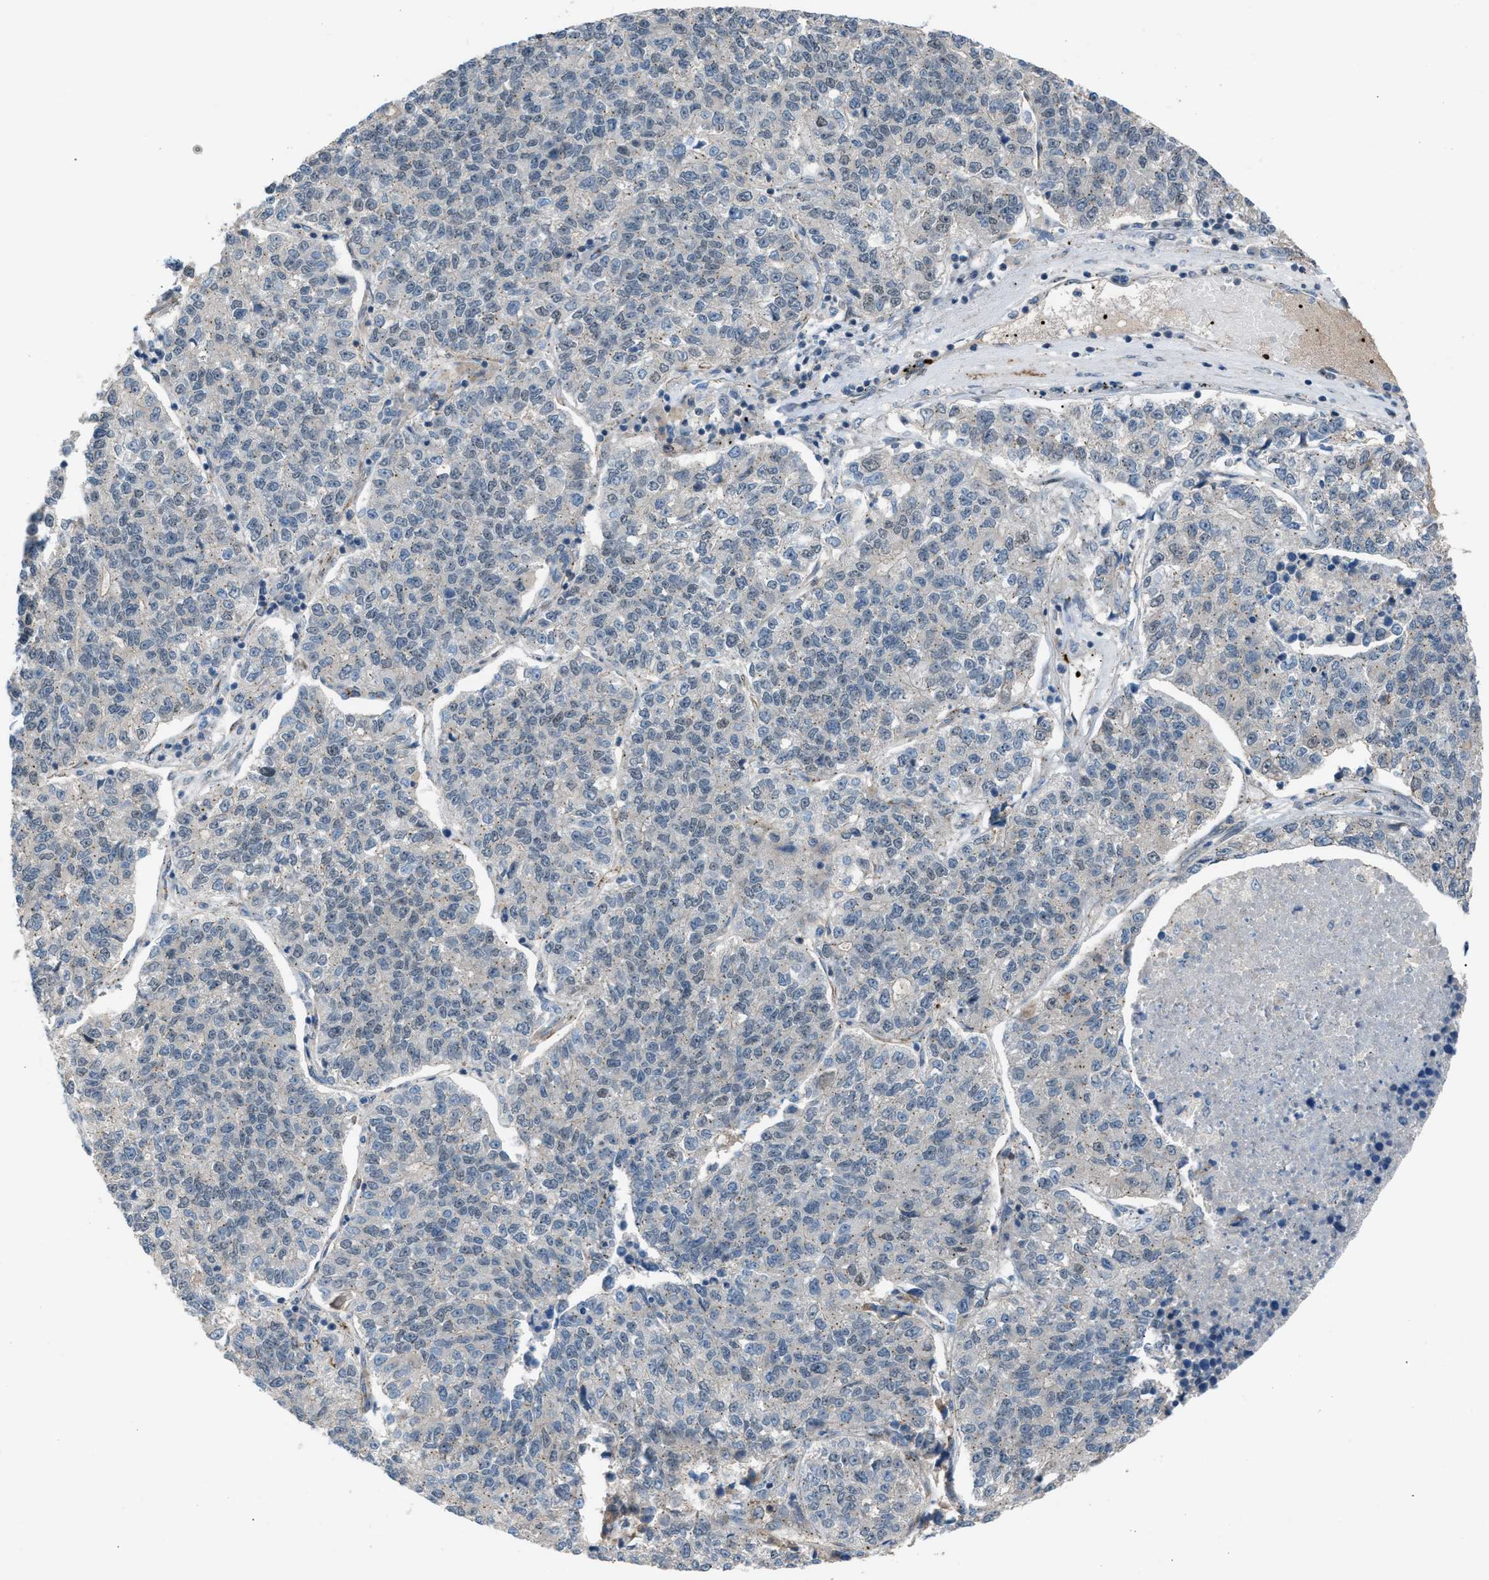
{"staining": {"intensity": "negative", "quantity": "none", "location": "none"}, "tissue": "lung cancer", "cell_type": "Tumor cells", "image_type": "cancer", "snomed": [{"axis": "morphology", "description": "Adenocarcinoma, NOS"}, {"axis": "topography", "description": "Lung"}], "caption": "DAB (3,3'-diaminobenzidine) immunohistochemical staining of human adenocarcinoma (lung) demonstrates no significant staining in tumor cells. (Brightfield microscopy of DAB (3,3'-diaminobenzidine) IHC at high magnification).", "gene": "CRTC1", "patient": {"sex": "male", "age": 49}}